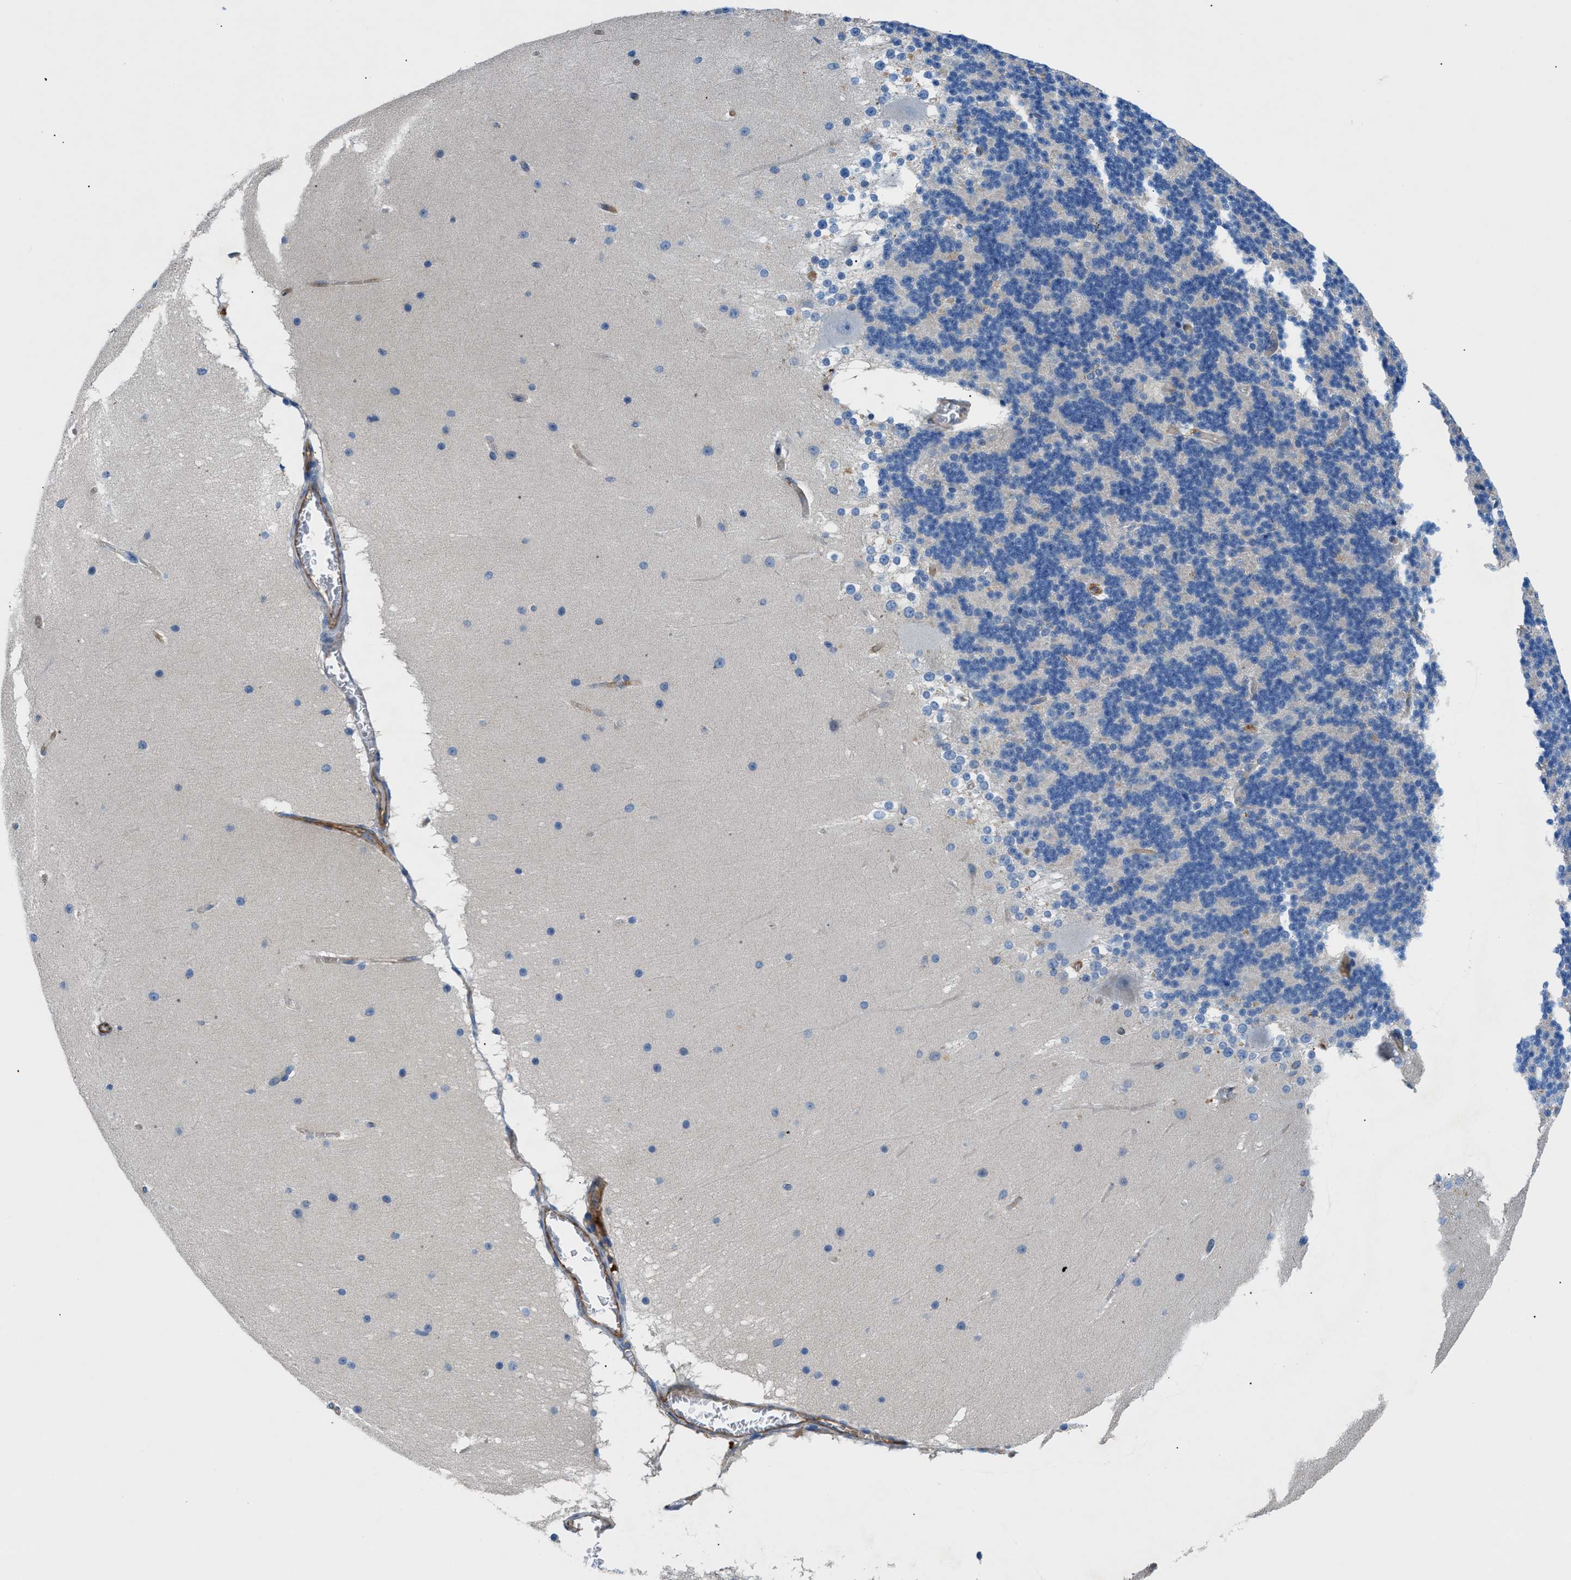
{"staining": {"intensity": "negative", "quantity": "none", "location": "none"}, "tissue": "cerebellum", "cell_type": "Cells in granular layer", "image_type": "normal", "snomed": [{"axis": "morphology", "description": "Normal tissue, NOS"}, {"axis": "topography", "description": "Cerebellum"}], "caption": "IHC histopathology image of benign human cerebellum stained for a protein (brown), which exhibits no staining in cells in granular layer. (Stains: DAB immunohistochemistry with hematoxylin counter stain, Microscopy: brightfield microscopy at high magnification).", "gene": "ORAI1", "patient": {"sex": "female", "age": 19}}